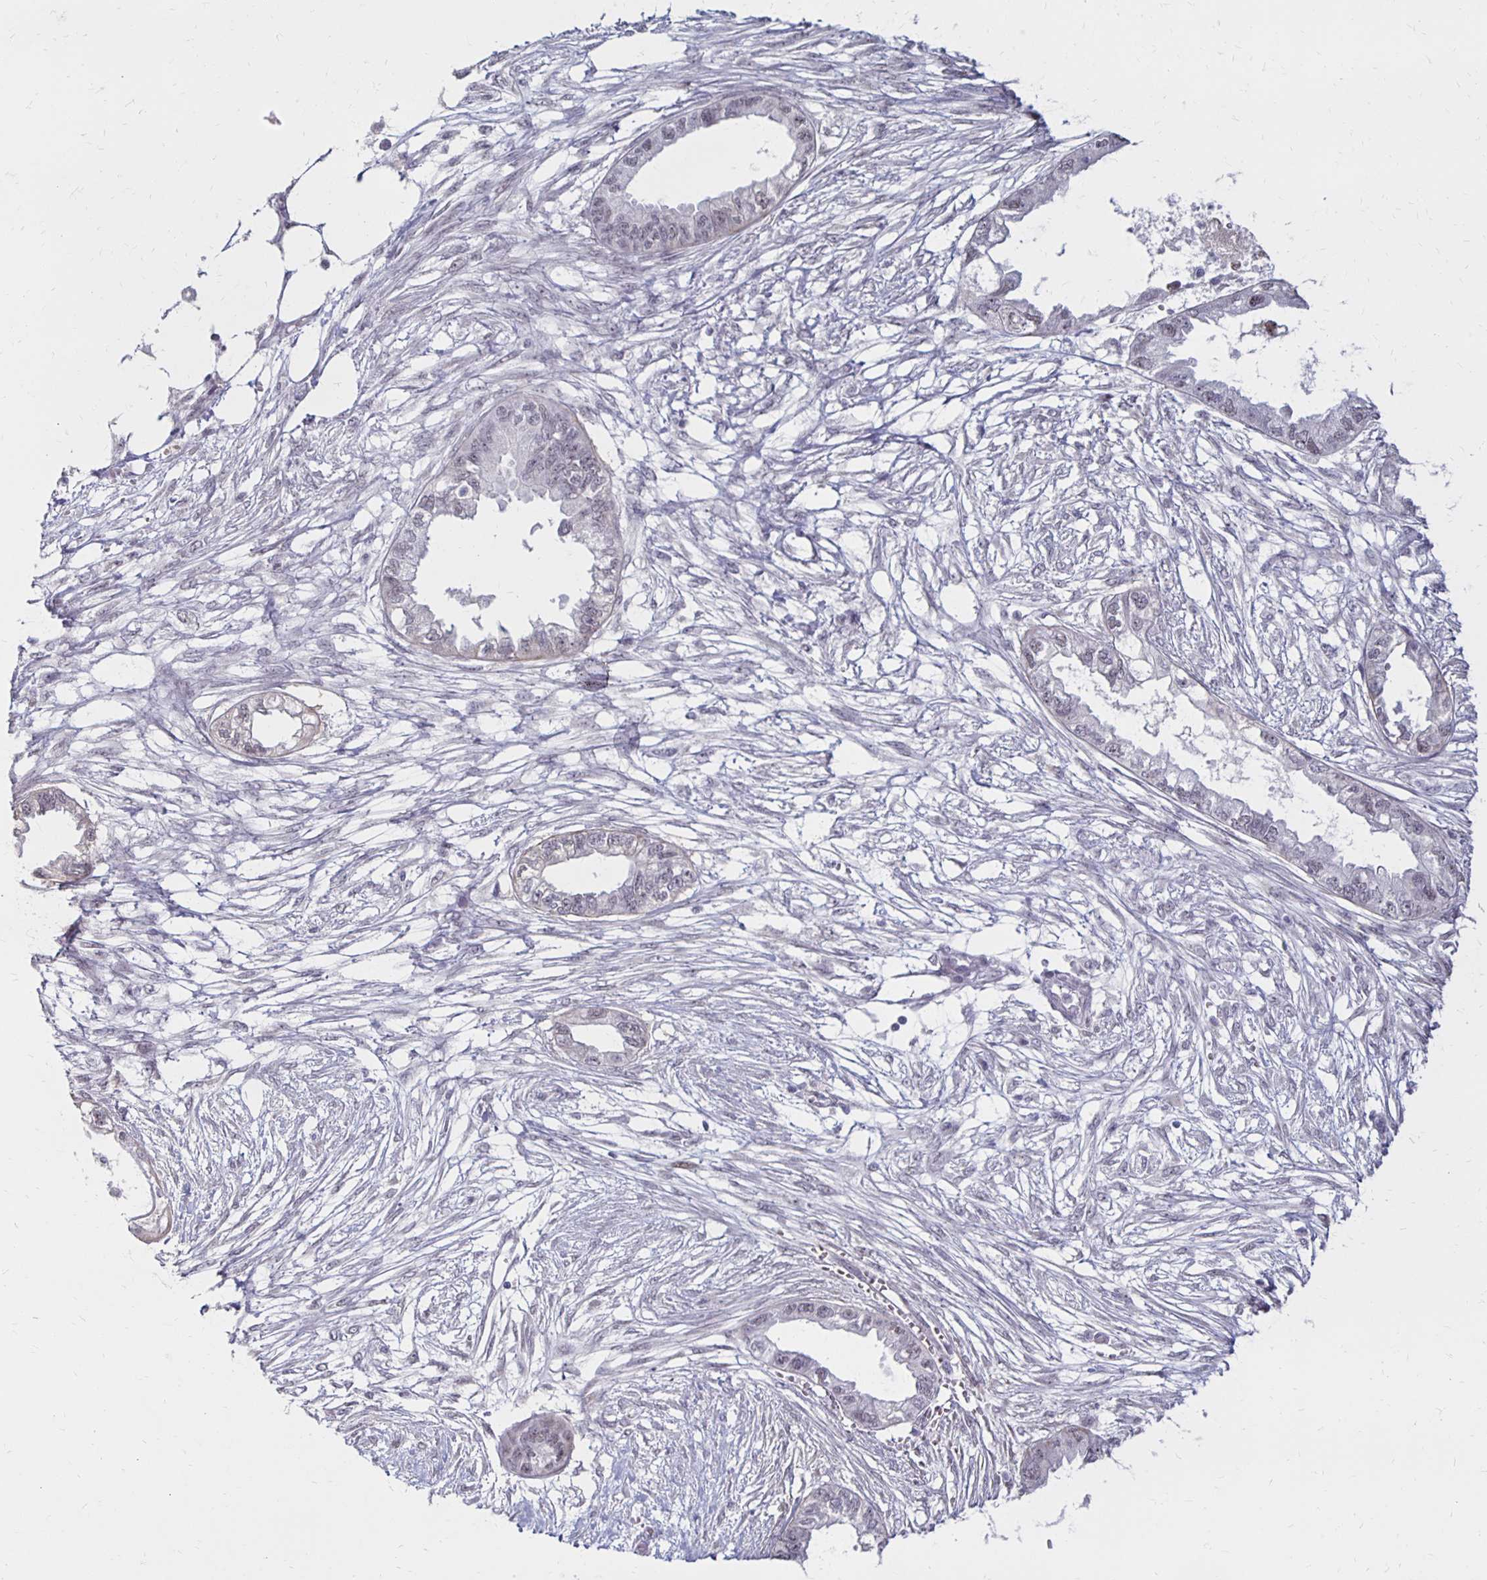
{"staining": {"intensity": "weak", "quantity": "<25%", "location": "nuclear"}, "tissue": "endometrial cancer", "cell_type": "Tumor cells", "image_type": "cancer", "snomed": [{"axis": "morphology", "description": "Adenocarcinoma, NOS"}, {"axis": "morphology", "description": "Adenocarcinoma, metastatic, NOS"}, {"axis": "topography", "description": "Adipose tissue"}, {"axis": "topography", "description": "Endometrium"}], "caption": "Tumor cells show no significant protein positivity in endometrial cancer. (DAB (3,3'-diaminobenzidine) IHC, high magnification).", "gene": "DAGLA", "patient": {"sex": "female", "age": 67}}